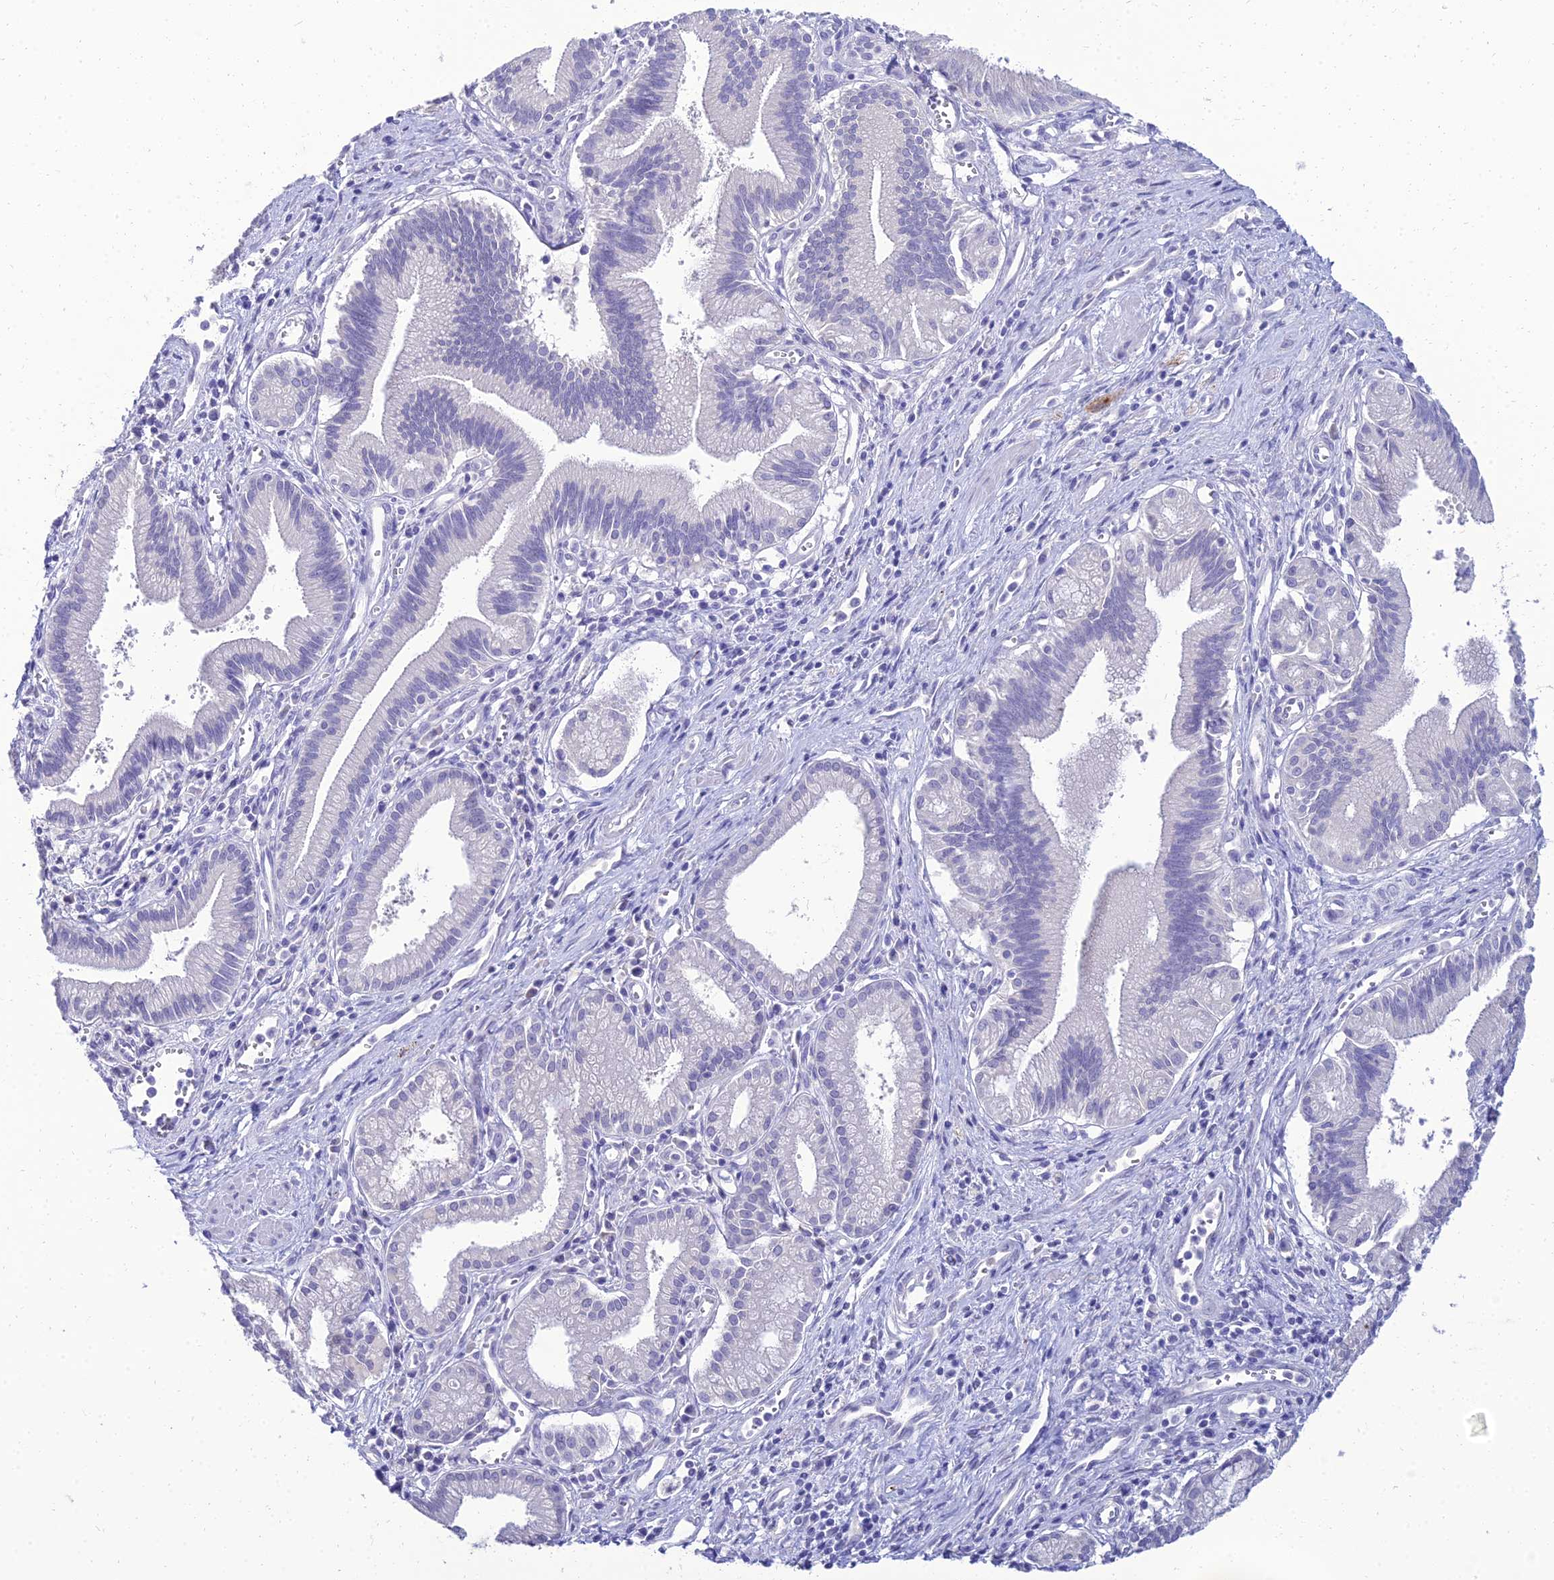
{"staining": {"intensity": "negative", "quantity": "none", "location": "none"}, "tissue": "pancreatic cancer", "cell_type": "Tumor cells", "image_type": "cancer", "snomed": [{"axis": "morphology", "description": "Adenocarcinoma, NOS"}, {"axis": "topography", "description": "Pancreas"}], "caption": "A histopathology image of human pancreatic cancer is negative for staining in tumor cells.", "gene": "NPY", "patient": {"sex": "male", "age": 78}}